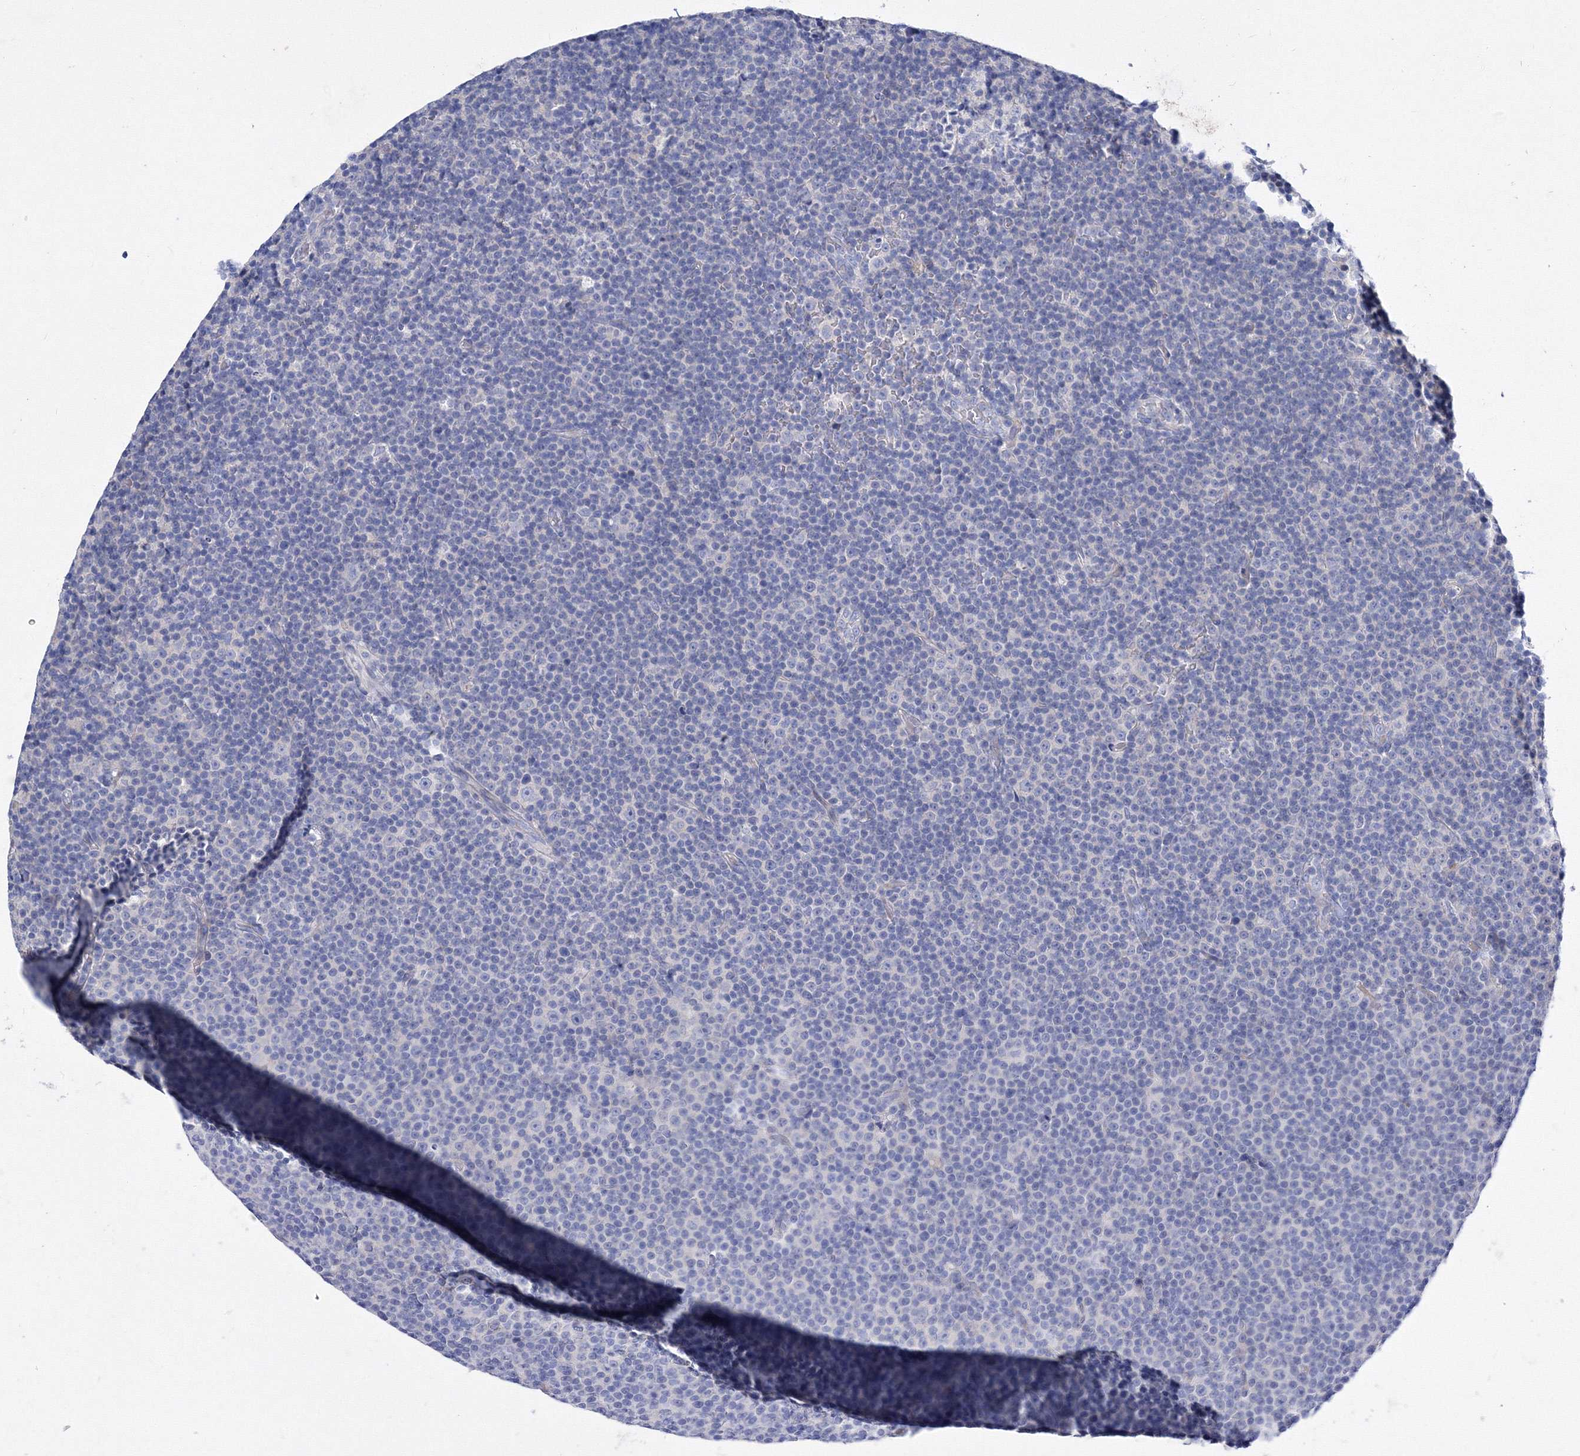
{"staining": {"intensity": "negative", "quantity": "none", "location": "none"}, "tissue": "lymphoma", "cell_type": "Tumor cells", "image_type": "cancer", "snomed": [{"axis": "morphology", "description": "Malignant lymphoma, non-Hodgkin's type, Low grade"}, {"axis": "topography", "description": "Lymph node"}], "caption": "Tumor cells show no significant staining in low-grade malignant lymphoma, non-Hodgkin's type.", "gene": "GPN1", "patient": {"sex": "female", "age": 67}}